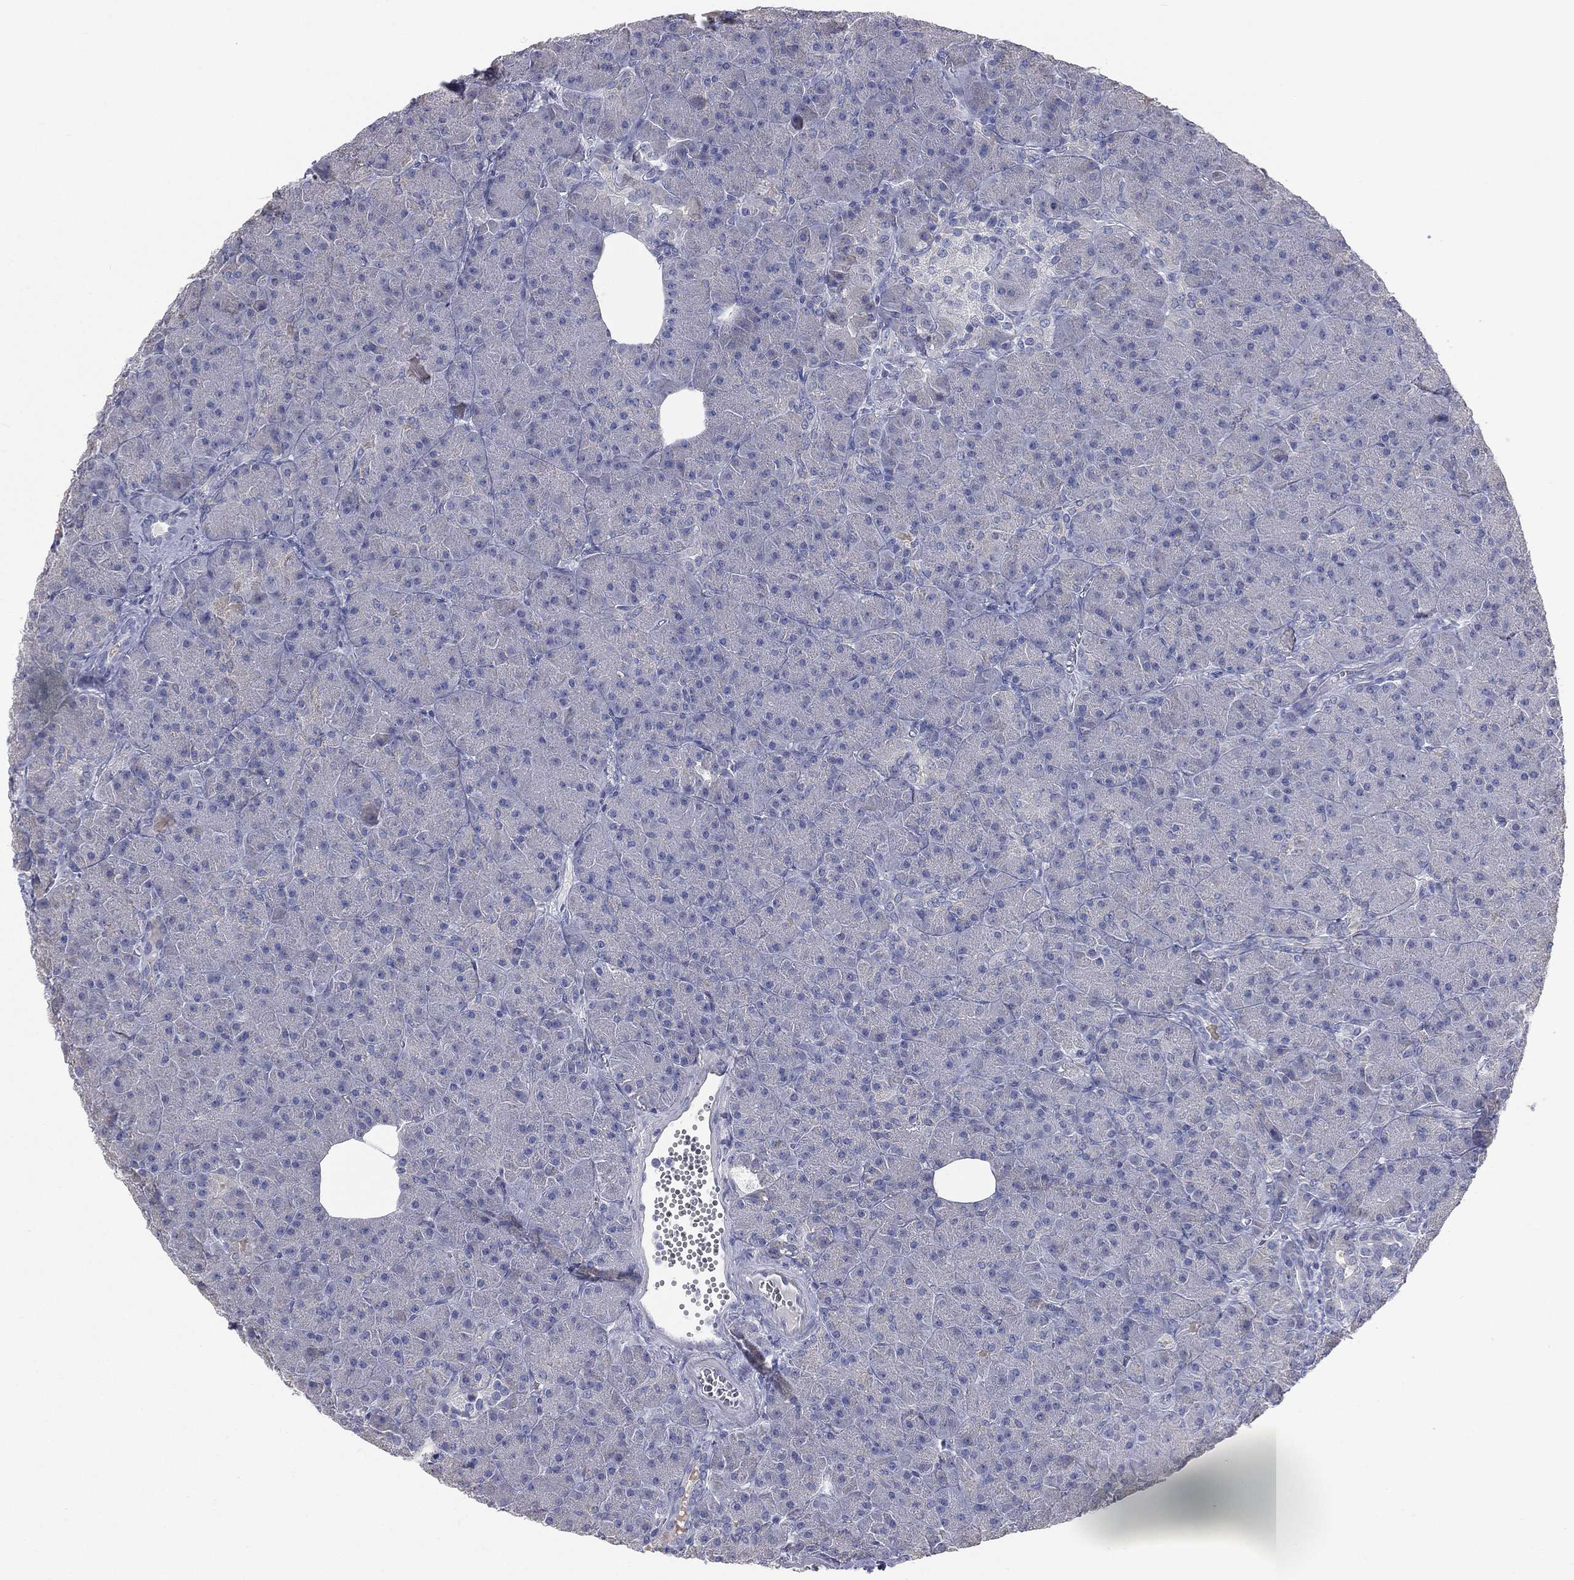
{"staining": {"intensity": "negative", "quantity": "none", "location": "none"}, "tissue": "pancreas", "cell_type": "Exocrine glandular cells", "image_type": "normal", "snomed": [{"axis": "morphology", "description": "Normal tissue, NOS"}, {"axis": "topography", "description": "Pancreas"}], "caption": "Photomicrograph shows no significant protein expression in exocrine glandular cells of normal pancreas. The staining was performed using DAB to visualize the protein expression in brown, while the nuclei were stained in blue with hematoxylin (Magnification: 20x).", "gene": "STK31", "patient": {"sex": "male", "age": 61}}